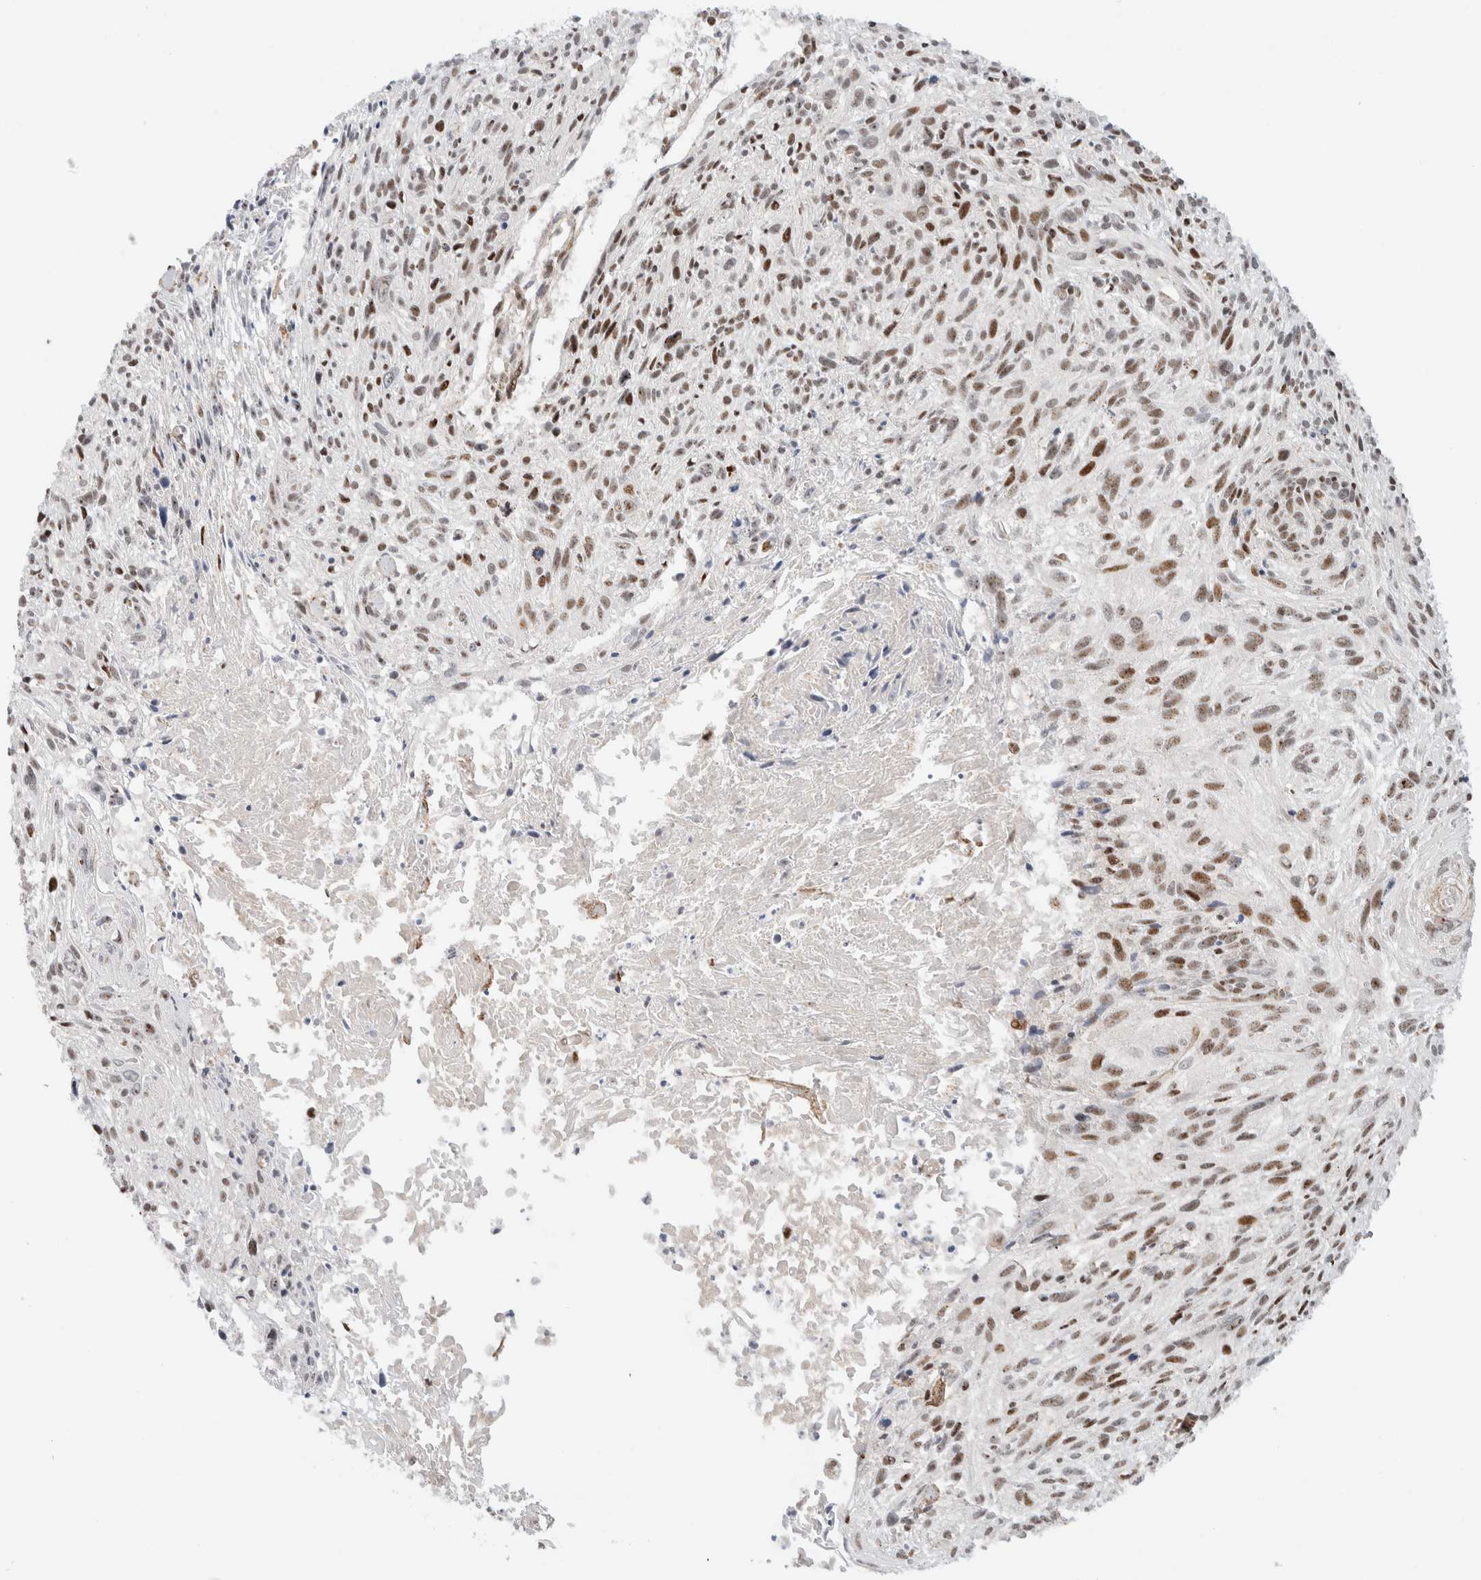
{"staining": {"intensity": "moderate", "quantity": "25%-75%", "location": "nuclear"}, "tissue": "cervical cancer", "cell_type": "Tumor cells", "image_type": "cancer", "snomed": [{"axis": "morphology", "description": "Squamous cell carcinoma, NOS"}, {"axis": "topography", "description": "Cervix"}], "caption": "This is a histology image of IHC staining of cervical cancer, which shows moderate positivity in the nuclear of tumor cells.", "gene": "TSPAN32", "patient": {"sex": "female", "age": 51}}